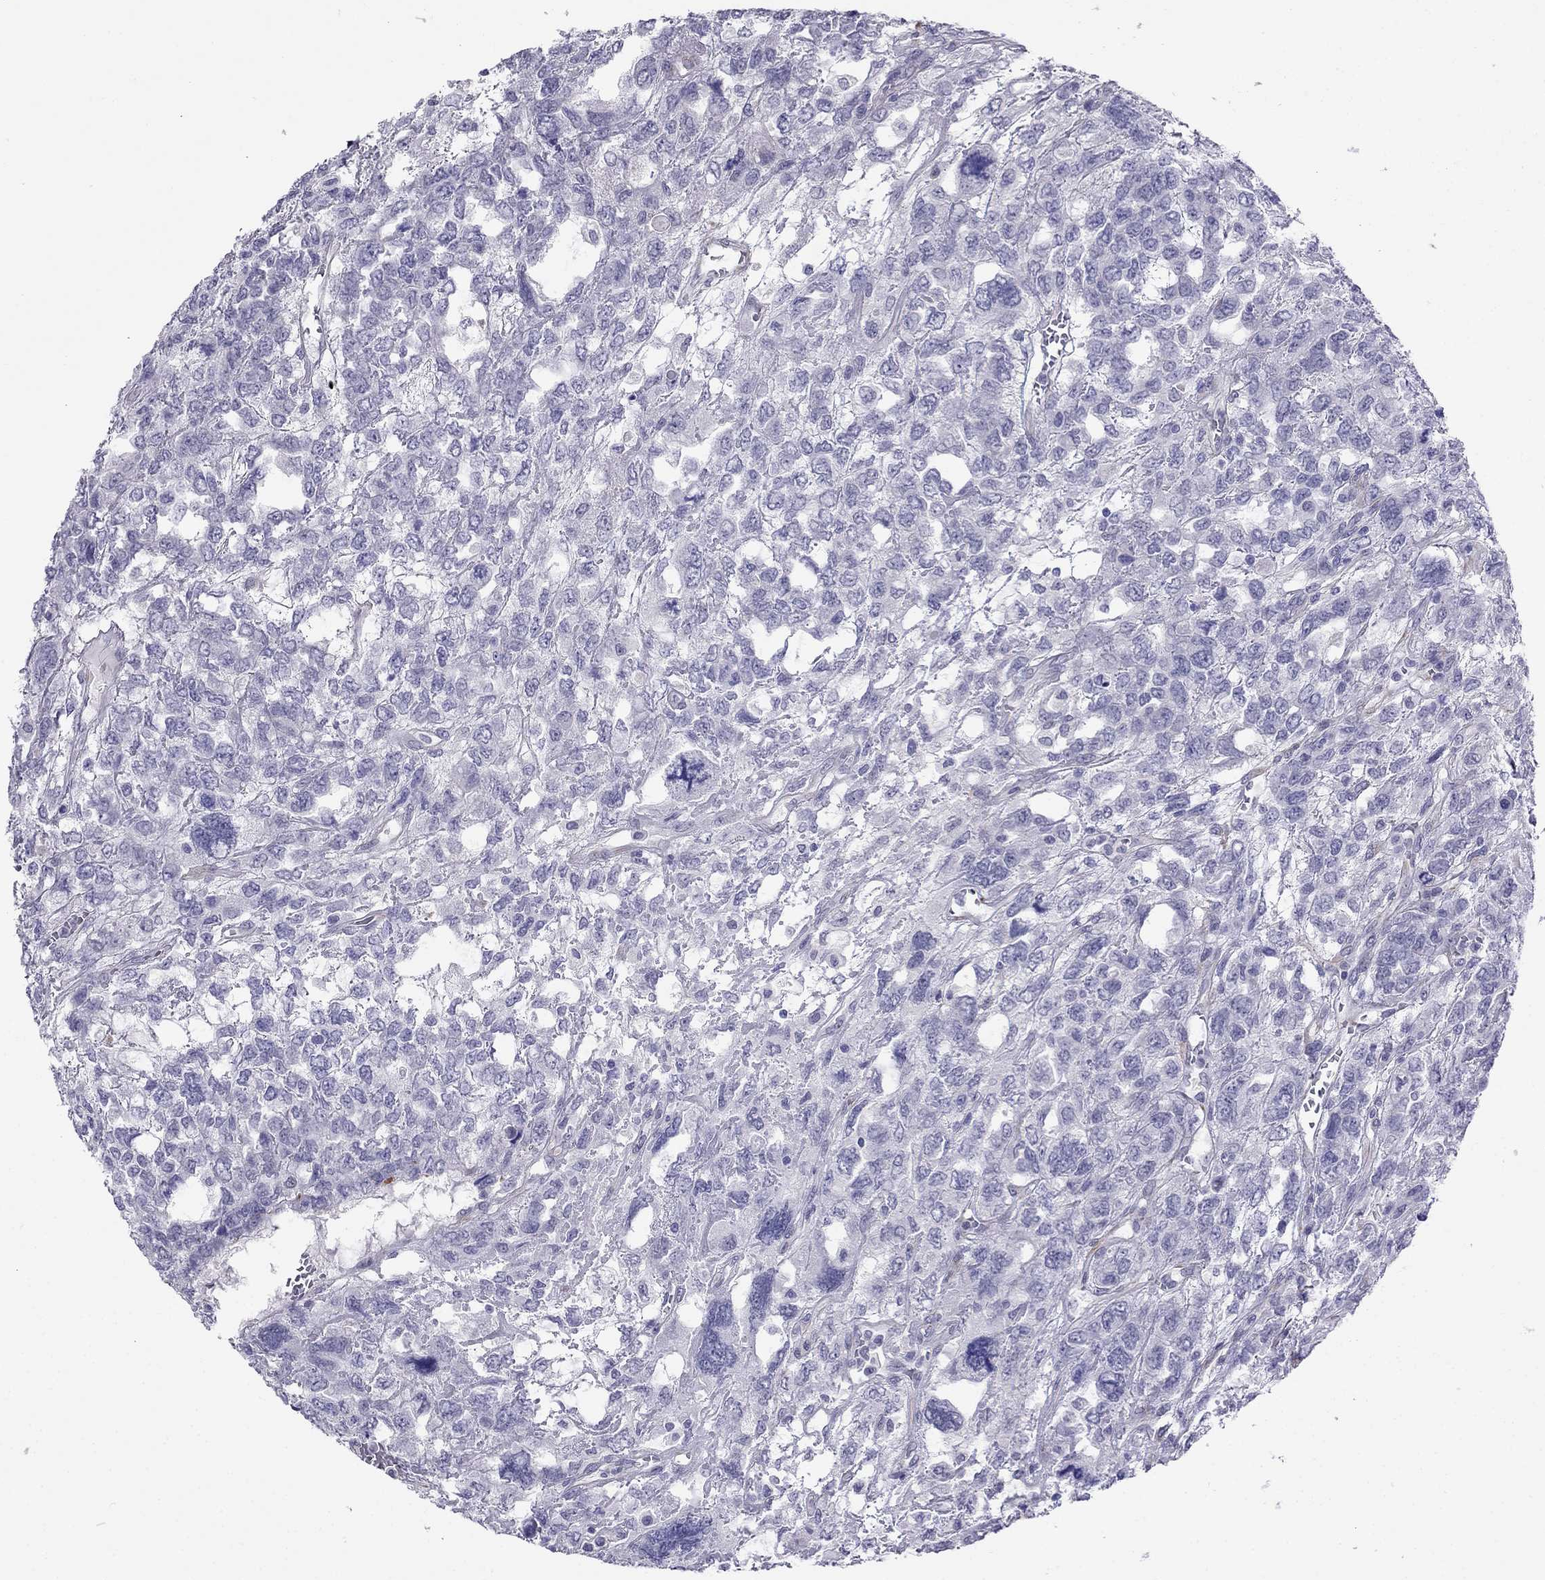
{"staining": {"intensity": "negative", "quantity": "none", "location": "none"}, "tissue": "testis cancer", "cell_type": "Tumor cells", "image_type": "cancer", "snomed": [{"axis": "morphology", "description": "Seminoma, NOS"}, {"axis": "topography", "description": "Testis"}], "caption": "An image of human testis cancer is negative for staining in tumor cells.", "gene": "CROCC2", "patient": {"sex": "male", "age": 52}}